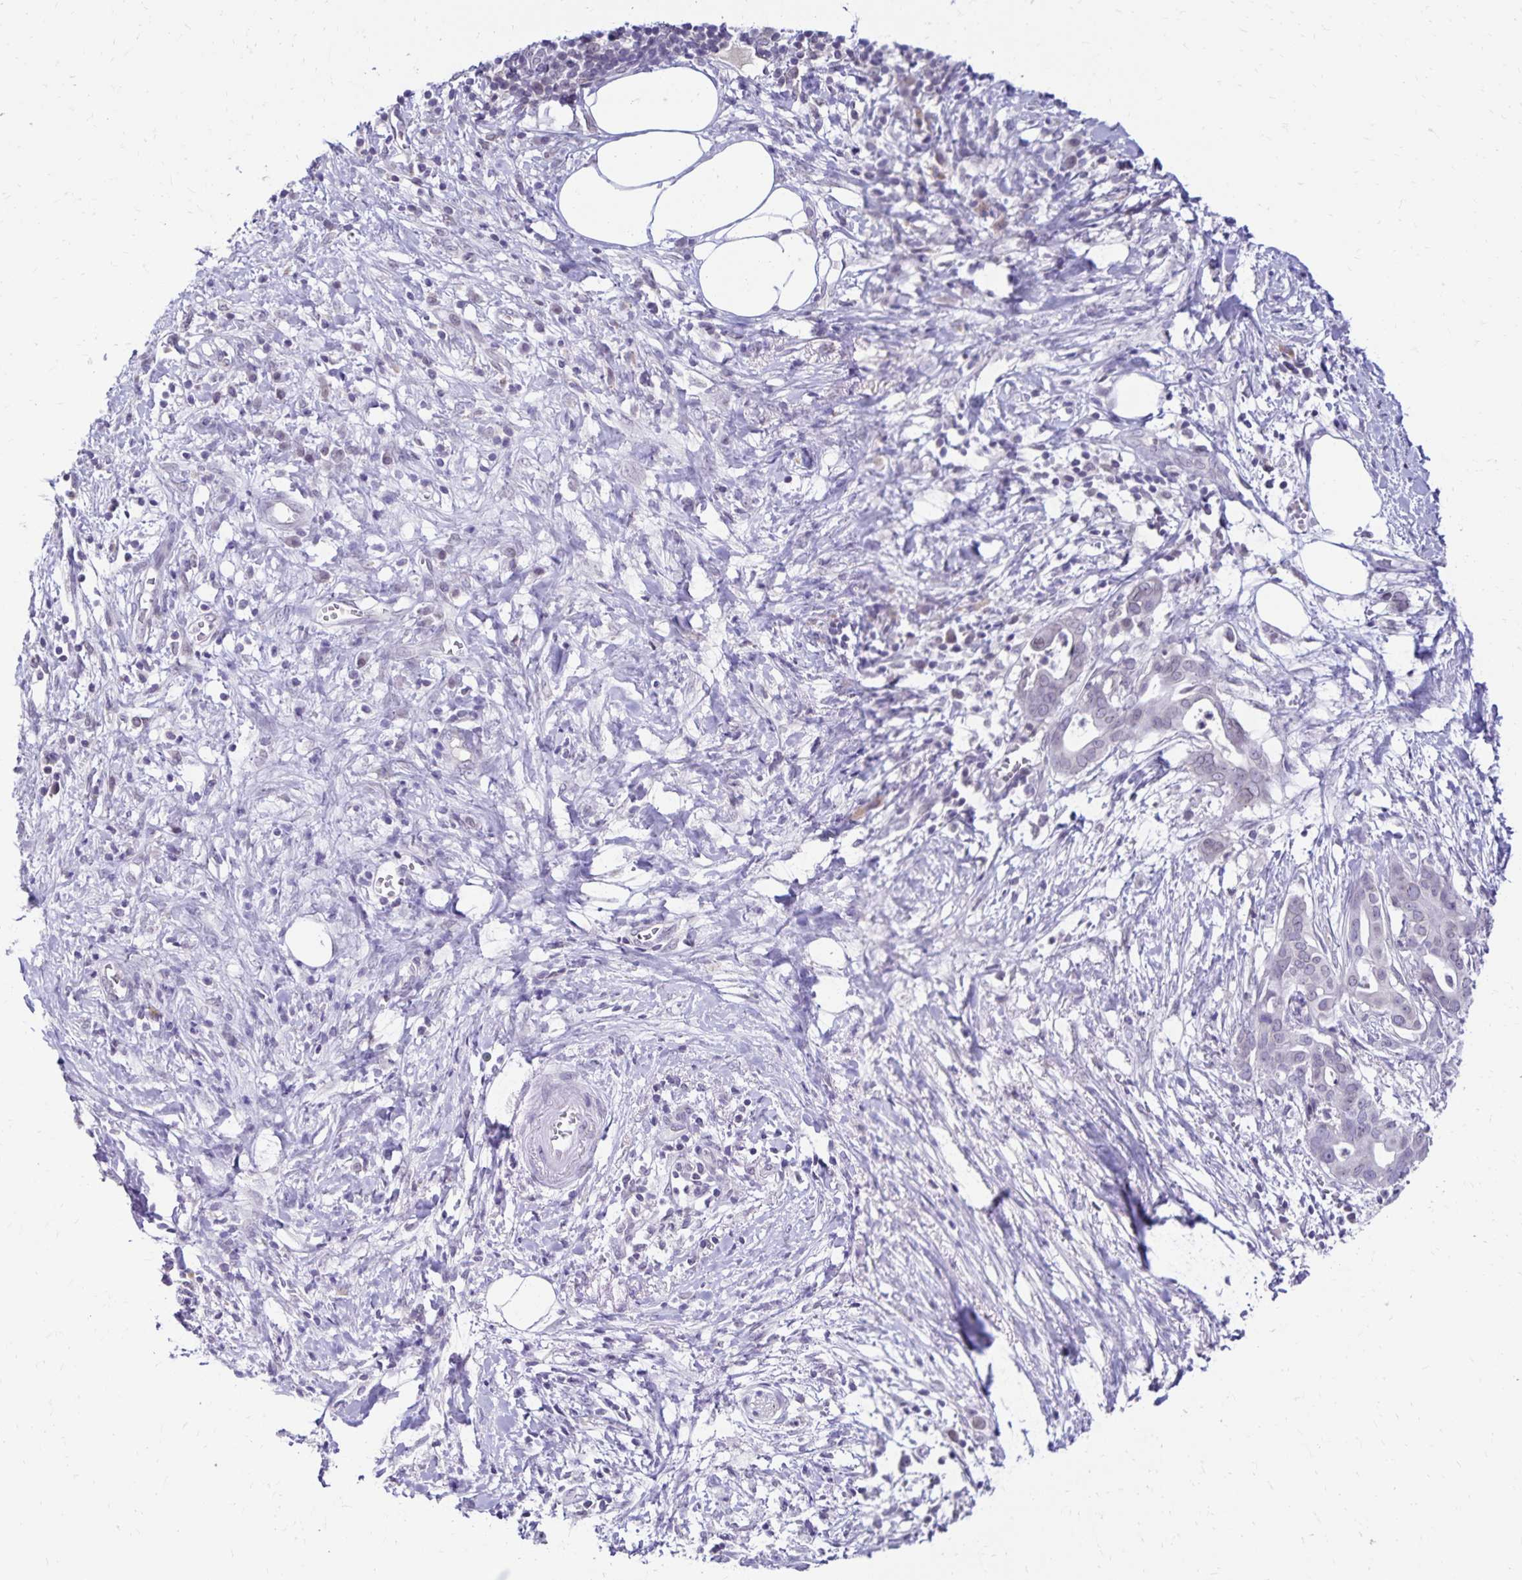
{"staining": {"intensity": "negative", "quantity": "none", "location": "none"}, "tissue": "pancreatic cancer", "cell_type": "Tumor cells", "image_type": "cancer", "snomed": [{"axis": "morphology", "description": "Adenocarcinoma, NOS"}, {"axis": "topography", "description": "Pancreas"}], "caption": "Immunohistochemistry (IHC) histopathology image of pancreatic cancer (adenocarcinoma) stained for a protein (brown), which exhibits no positivity in tumor cells. (DAB (3,3'-diaminobenzidine) immunohistochemistry (IHC), high magnification).", "gene": "FAM166C", "patient": {"sex": "male", "age": 61}}